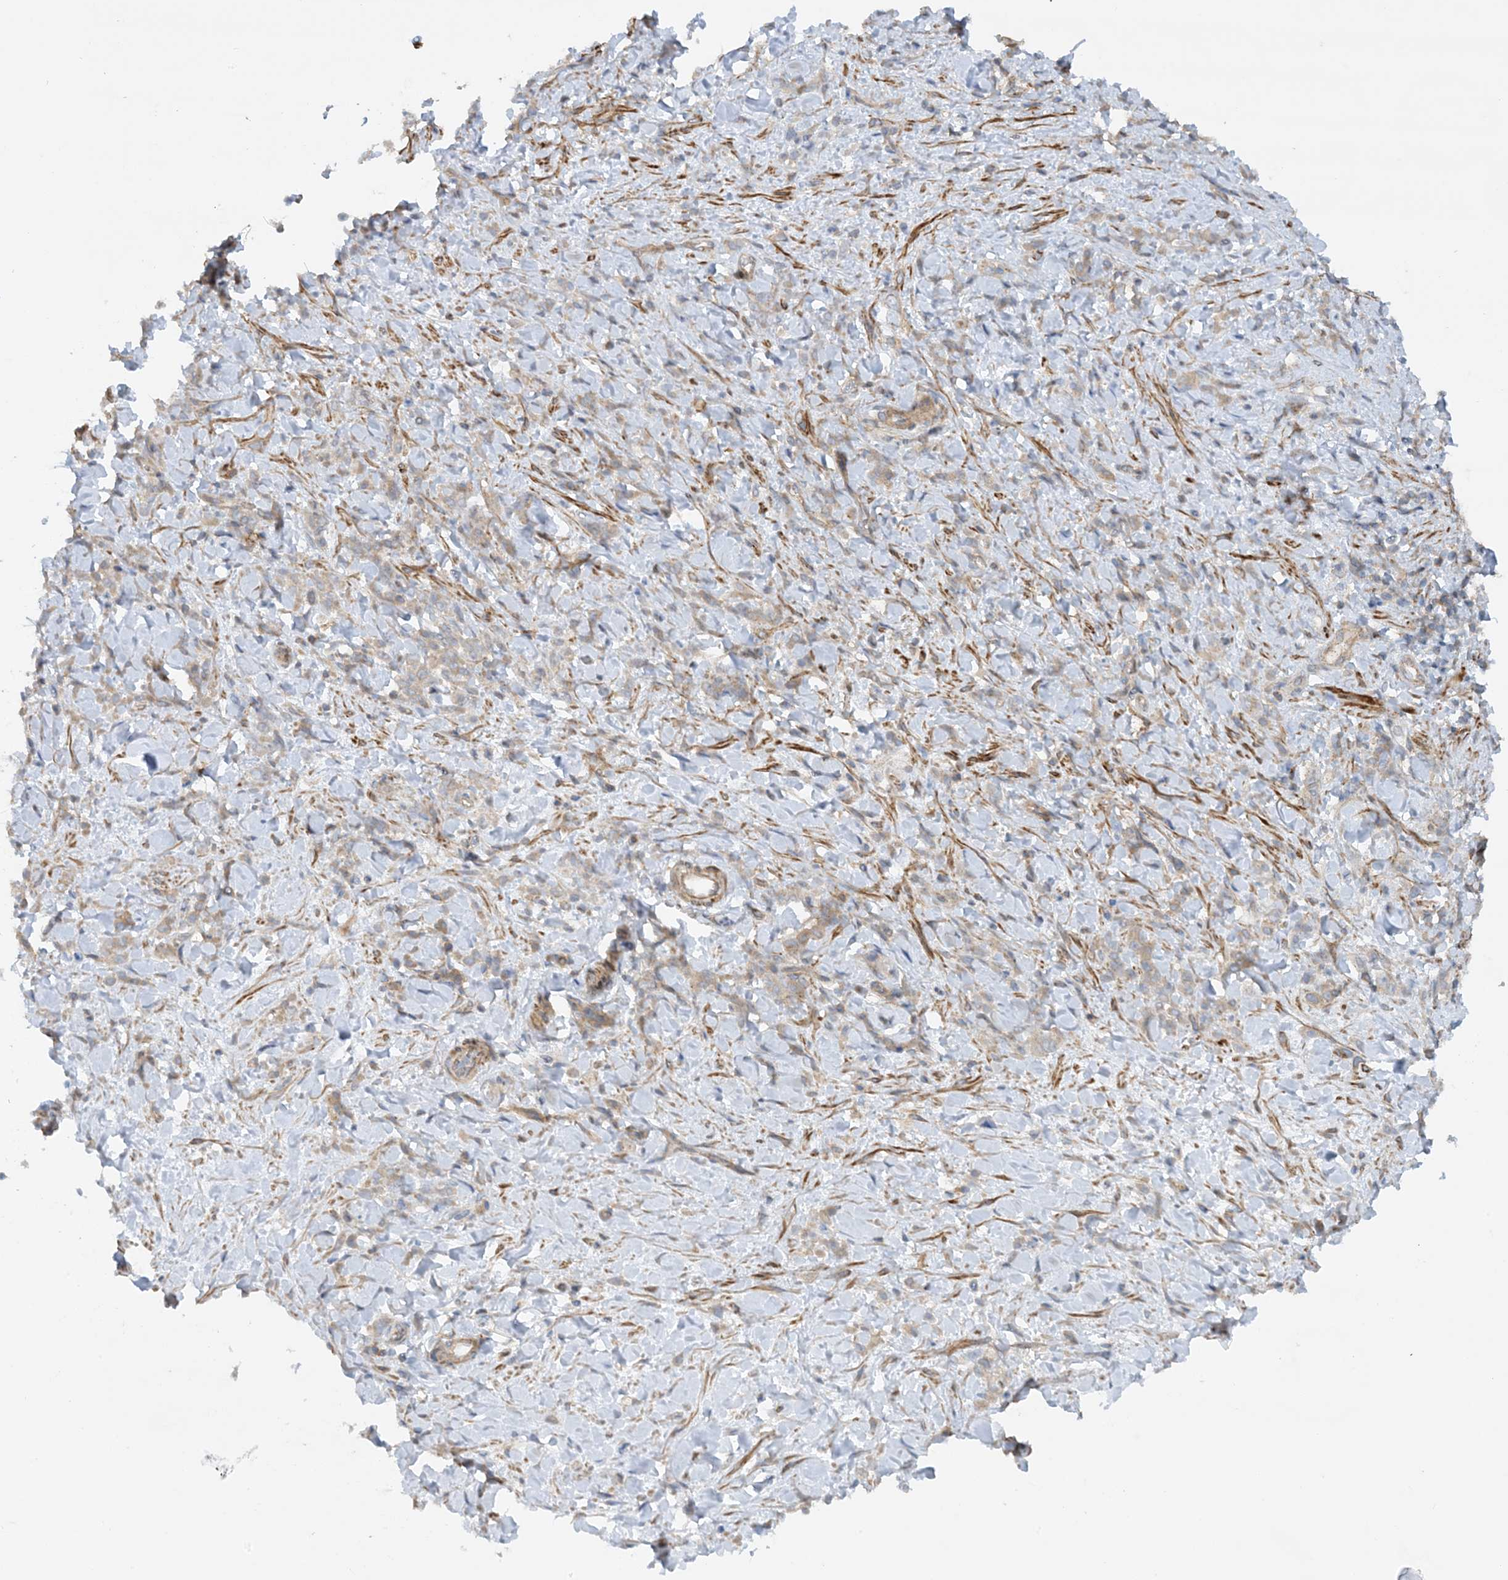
{"staining": {"intensity": "weak", "quantity": "25%-75%", "location": "cytoplasmic/membranous"}, "tissue": "stomach cancer", "cell_type": "Tumor cells", "image_type": "cancer", "snomed": [{"axis": "morphology", "description": "Normal tissue, NOS"}, {"axis": "morphology", "description": "Adenocarcinoma, NOS"}, {"axis": "topography", "description": "Stomach"}], "caption": "Protein positivity by immunohistochemistry (IHC) demonstrates weak cytoplasmic/membranous staining in approximately 25%-75% of tumor cells in stomach cancer.", "gene": "STAM2", "patient": {"sex": "male", "age": 82}}